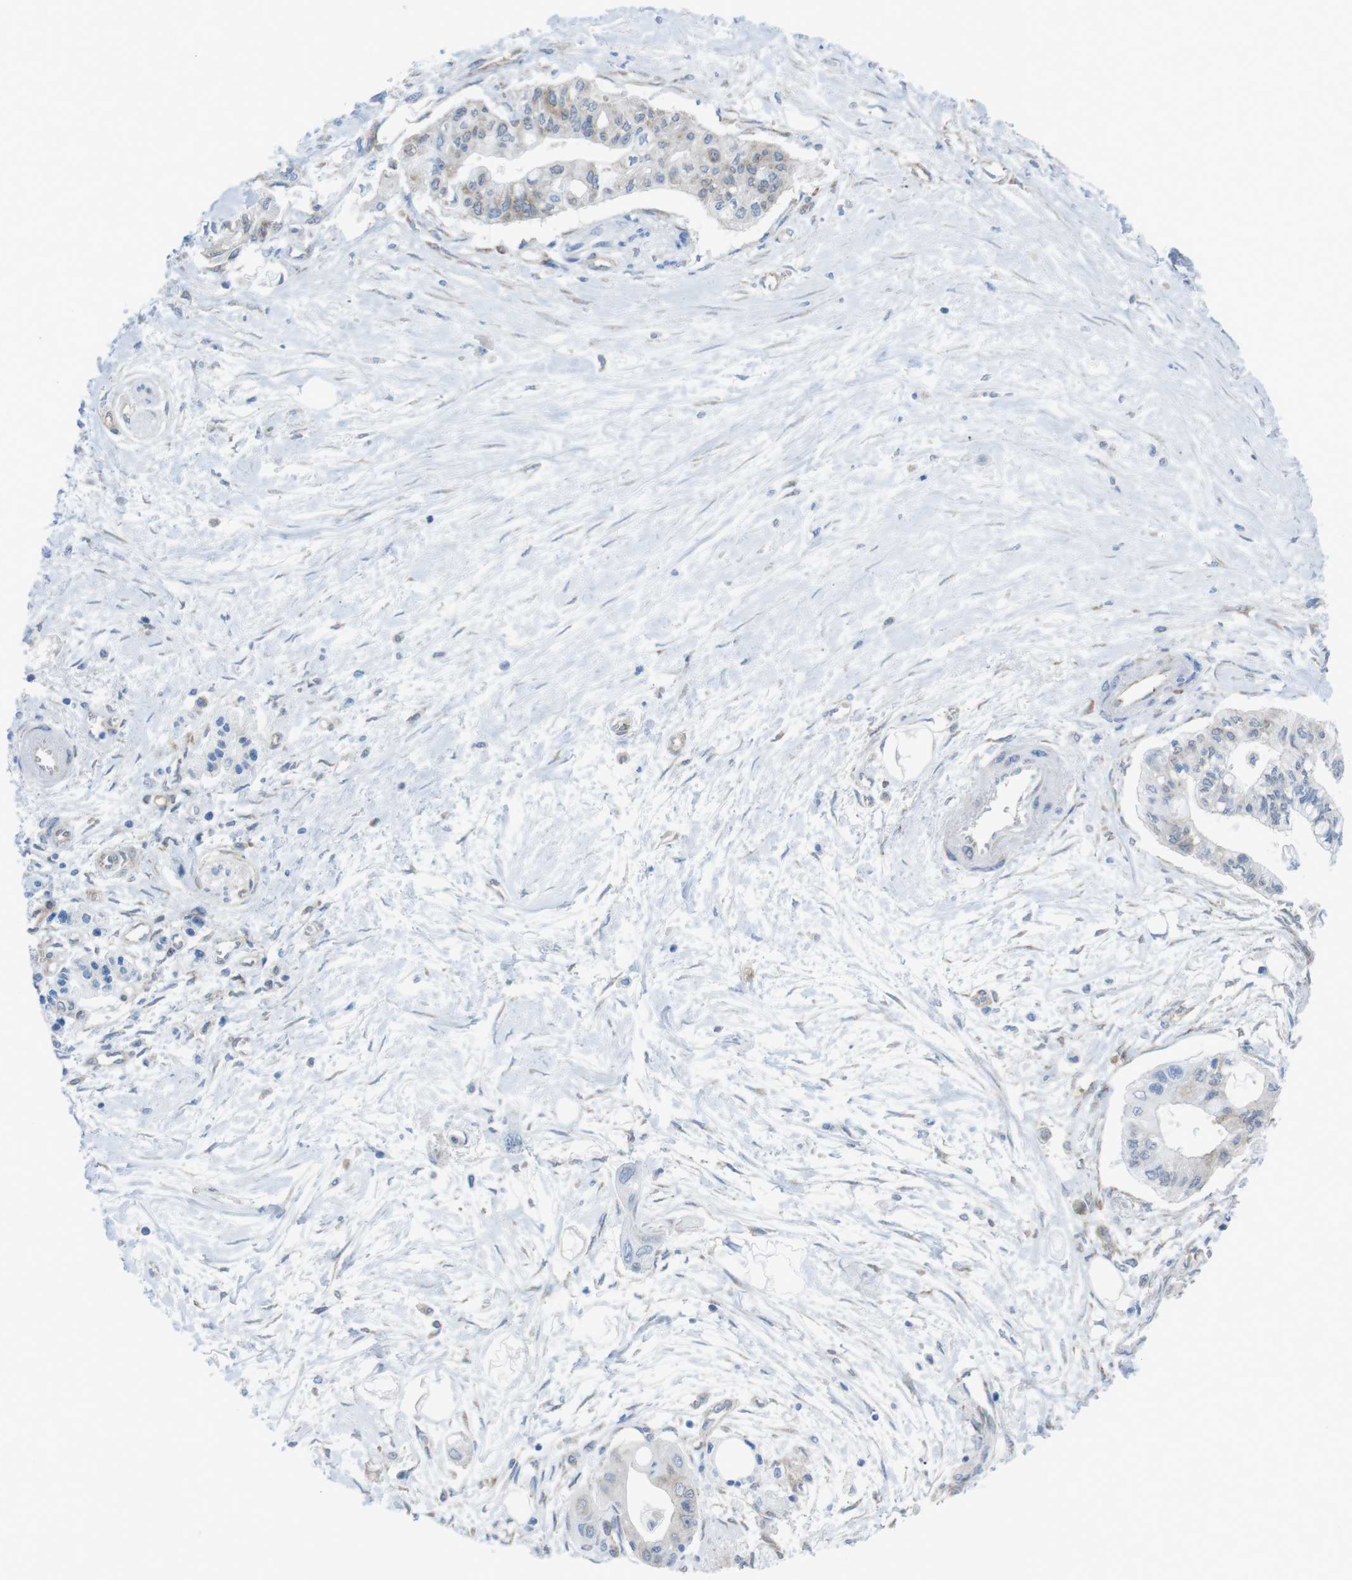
{"staining": {"intensity": "weak", "quantity": "<25%", "location": "cytoplasmic/membranous"}, "tissue": "pancreatic cancer", "cell_type": "Tumor cells", "image_type": "cancer", "snomed": [{"axis": "morphology", "description": "Adenocarcinoma, NOS"}, {"axis": "topography", "description": "Pancreas"}], "caption": "An immunohistochemistry photomicrograph of pancreatic adenocarcinoma is shown. There is no staining in tumor cells of pancreatic adenocarcinoma.", "gene": "DIAPH2", "patient": {"sex": "female", "age": 77}}